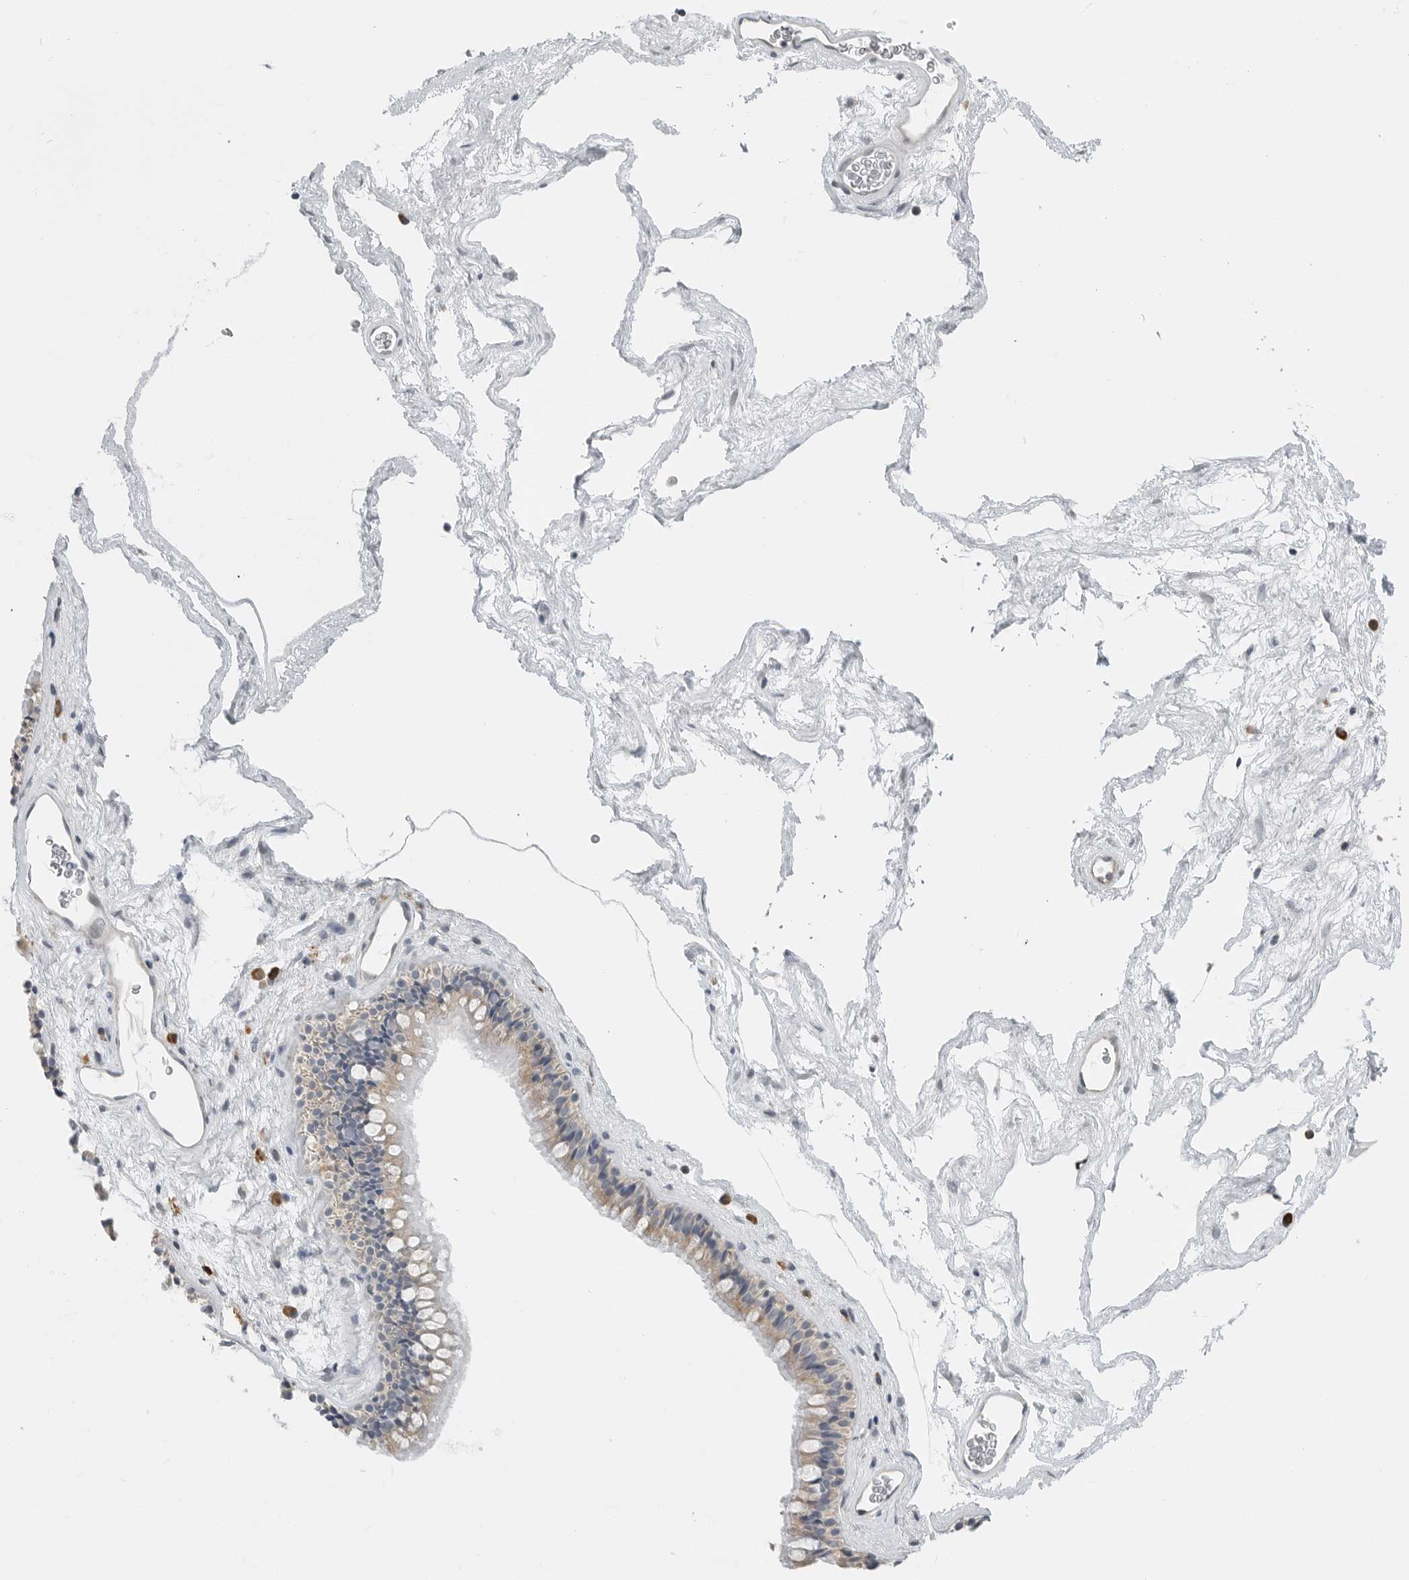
{"staining": {"intensity": "weak", "quantity": "25%-75%", "location": "cytoplasmic/membranous"}, "tissue": "nasopharynx", "cell_type": "Respiratory epithelial cells", "image_type": "normal", "snomed": [{"axis": "morphology", "description": "Normal tissue, NOS"}, {"axis": "morphology", "description": "Inflammation, NOS"}, {"axis": "topography", "description": "Nasopharynx"}], "caption": "The micrograph displays staining of benign nasopharynx, revealing weak cytoplasmic/membranous protein positivity (brown color) within respiratory epithelial cells. The staining was performed using DAB to visualize the protein expression in brown, while the nuclei were stained in blue with hematoxylin (Magnification: 20x).", "gene": "IL12RB2", "patient": {"sex": "male", "age": 48}}